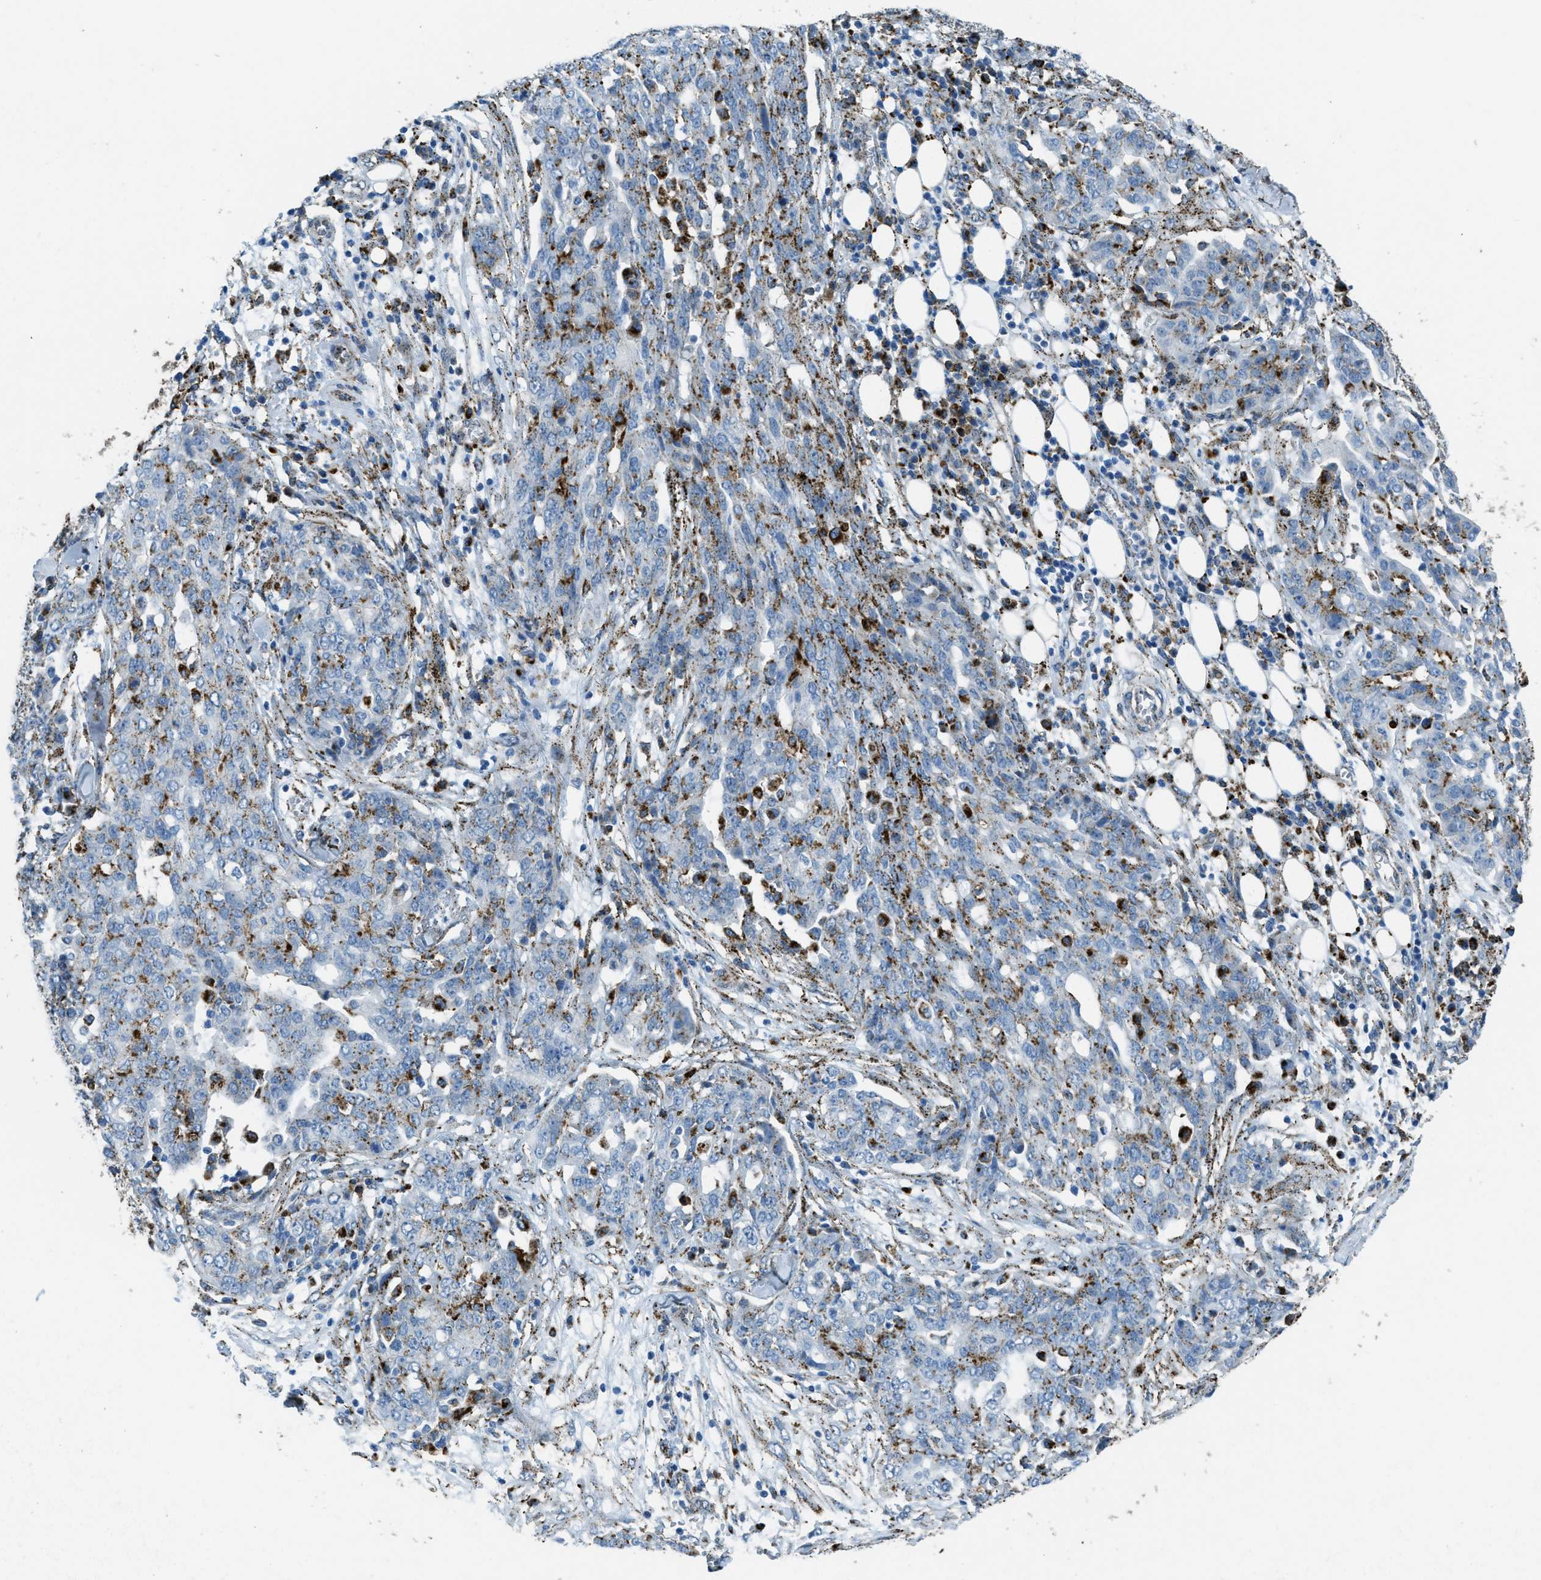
{"staining": {"intensity": "moderate", "quantity": "25%-75%", "location": "cytoplasmic/membranous"}, "tissue": "ovarian cancer", "cell_type": "Tumor cells", "image_type": "cancer", "snomed": [{"axis": "morphology", "description": "Cystadenocarcinoma, serous, NOS"}, {"axis": "topography", "description": "Soft tissue"}, {"axis": "topography", "description": "Ovary"}], "caption": "Immunohistochemical staining of human ovarian serous cystadenocarcinoma reveals medium levels of moderate cytoplasmic/membranous protein positivity in about 25%-75% of tumor cells.", "gene": "SCARB2", "patient": {"sex": "female", "age": 57}}